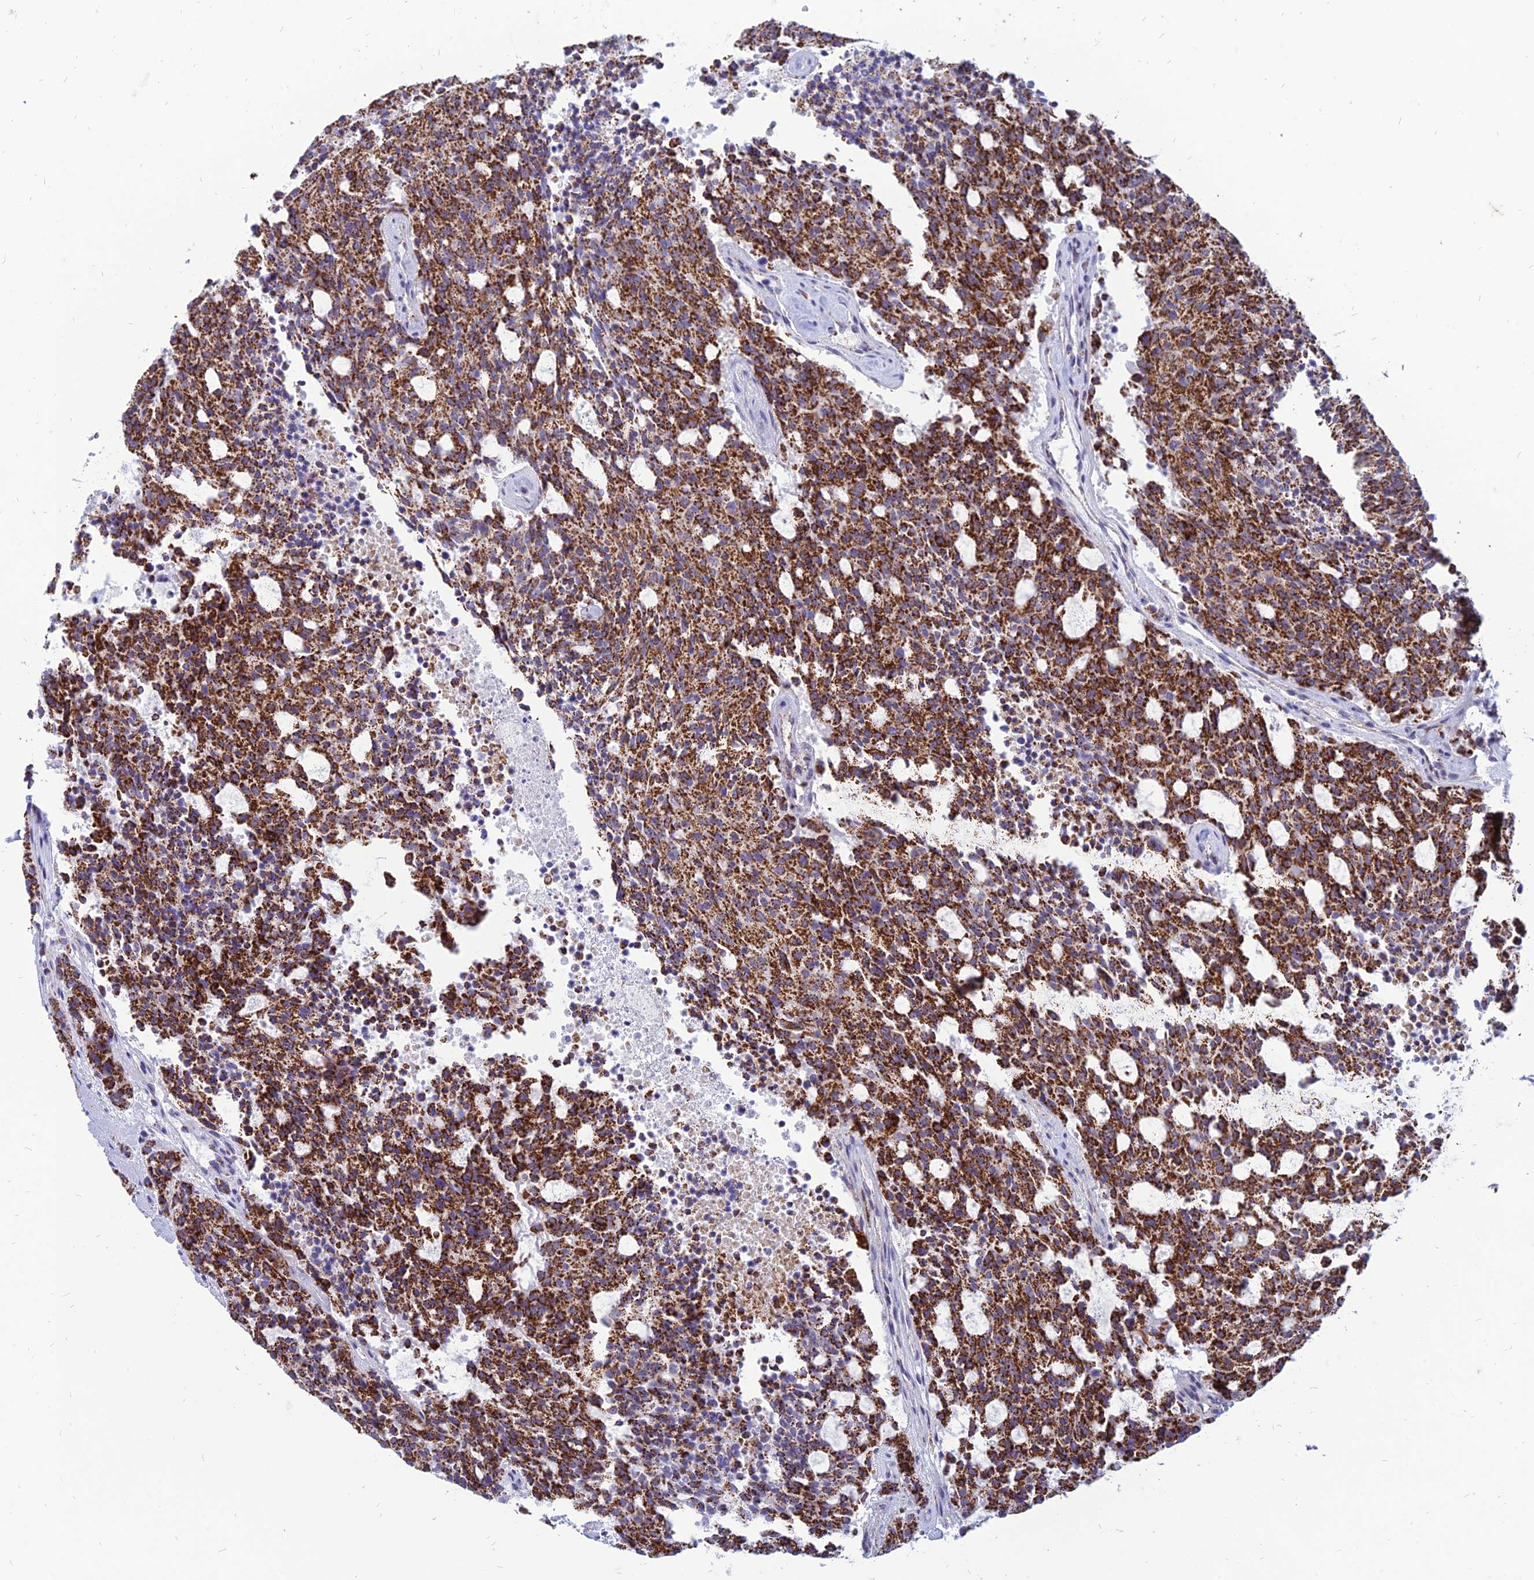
{"staining": {"intensity": "strong", "quantity": ">75%", "location": "cytoplasmic/membranous"}, "tissue": "carcinoid", "cell_type": "Tumor cells", "image_type": "cancer", "snomed": [{"axis": "morphology", "description": "Carcinoid, malignant, NOS"}, {"axis": "topography", "description": "Pancreas"}], "caption": "Strong cytoplasmic/membranous positivity for a protein is seen in approximately >75% of tumor cells of carcinoid (malignant) using IHC.", "gene": "PACC1", "patient": {"sex": "female", "age": 54}}